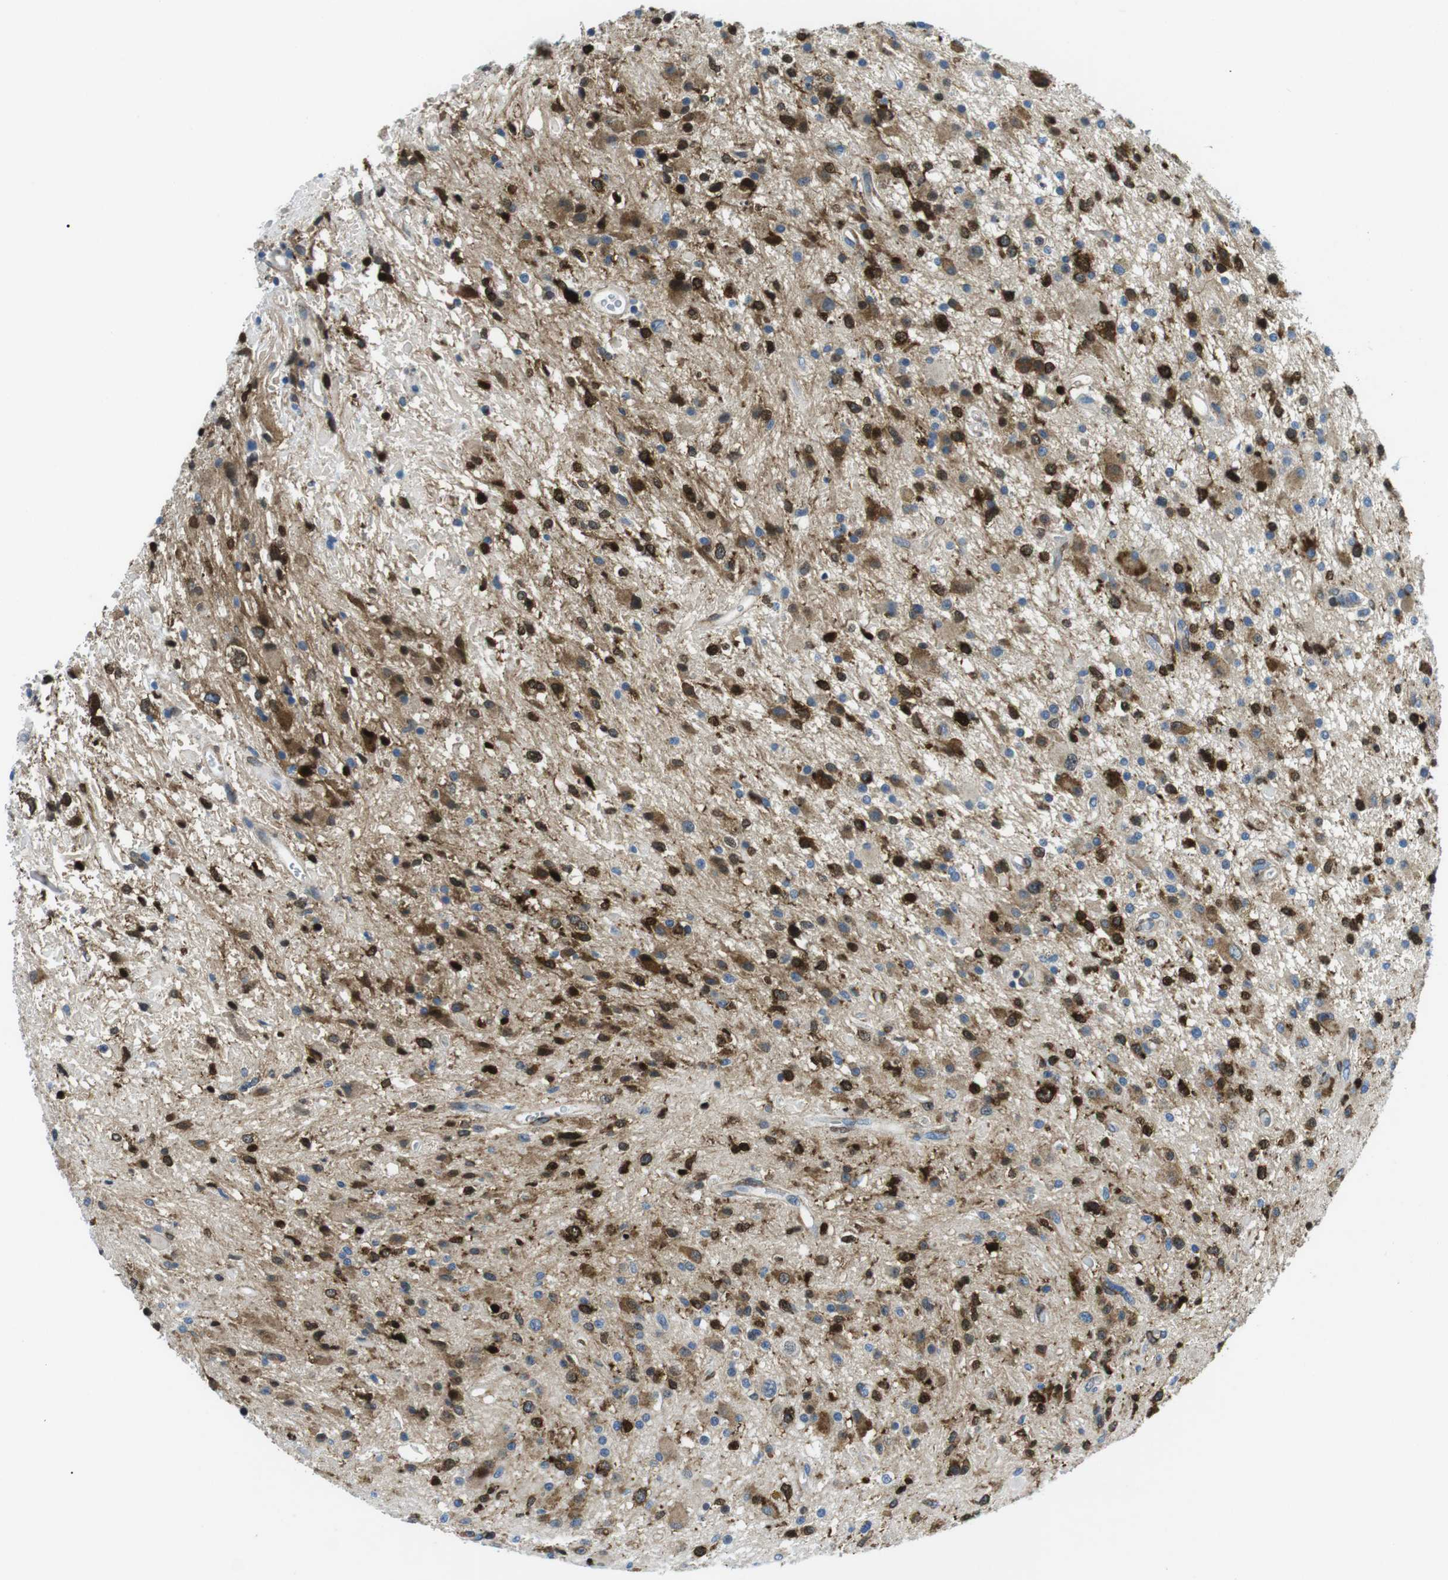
{"staining": {"intensity": "strong", "quantity": "25%-75%", "location": "cytoplasmic/membranous"}, "tissue": "glioma", "cell_type": "Tumor cells", "image_type": "cancer", "snomed": [{"axis": "morphology", "description": "Glioma, malignant, High grade"}, {"axis": "topography", "description": "Brain"}], "caption": "Protein staining by immunohistochemistry (IHC) demonstrates strong cytoplasmic/membranous staining in approximately 25%-75% of tumor cells in glioma.", "gene": "PHLDA1", "patient": {"sex": "male", "age": 33}}